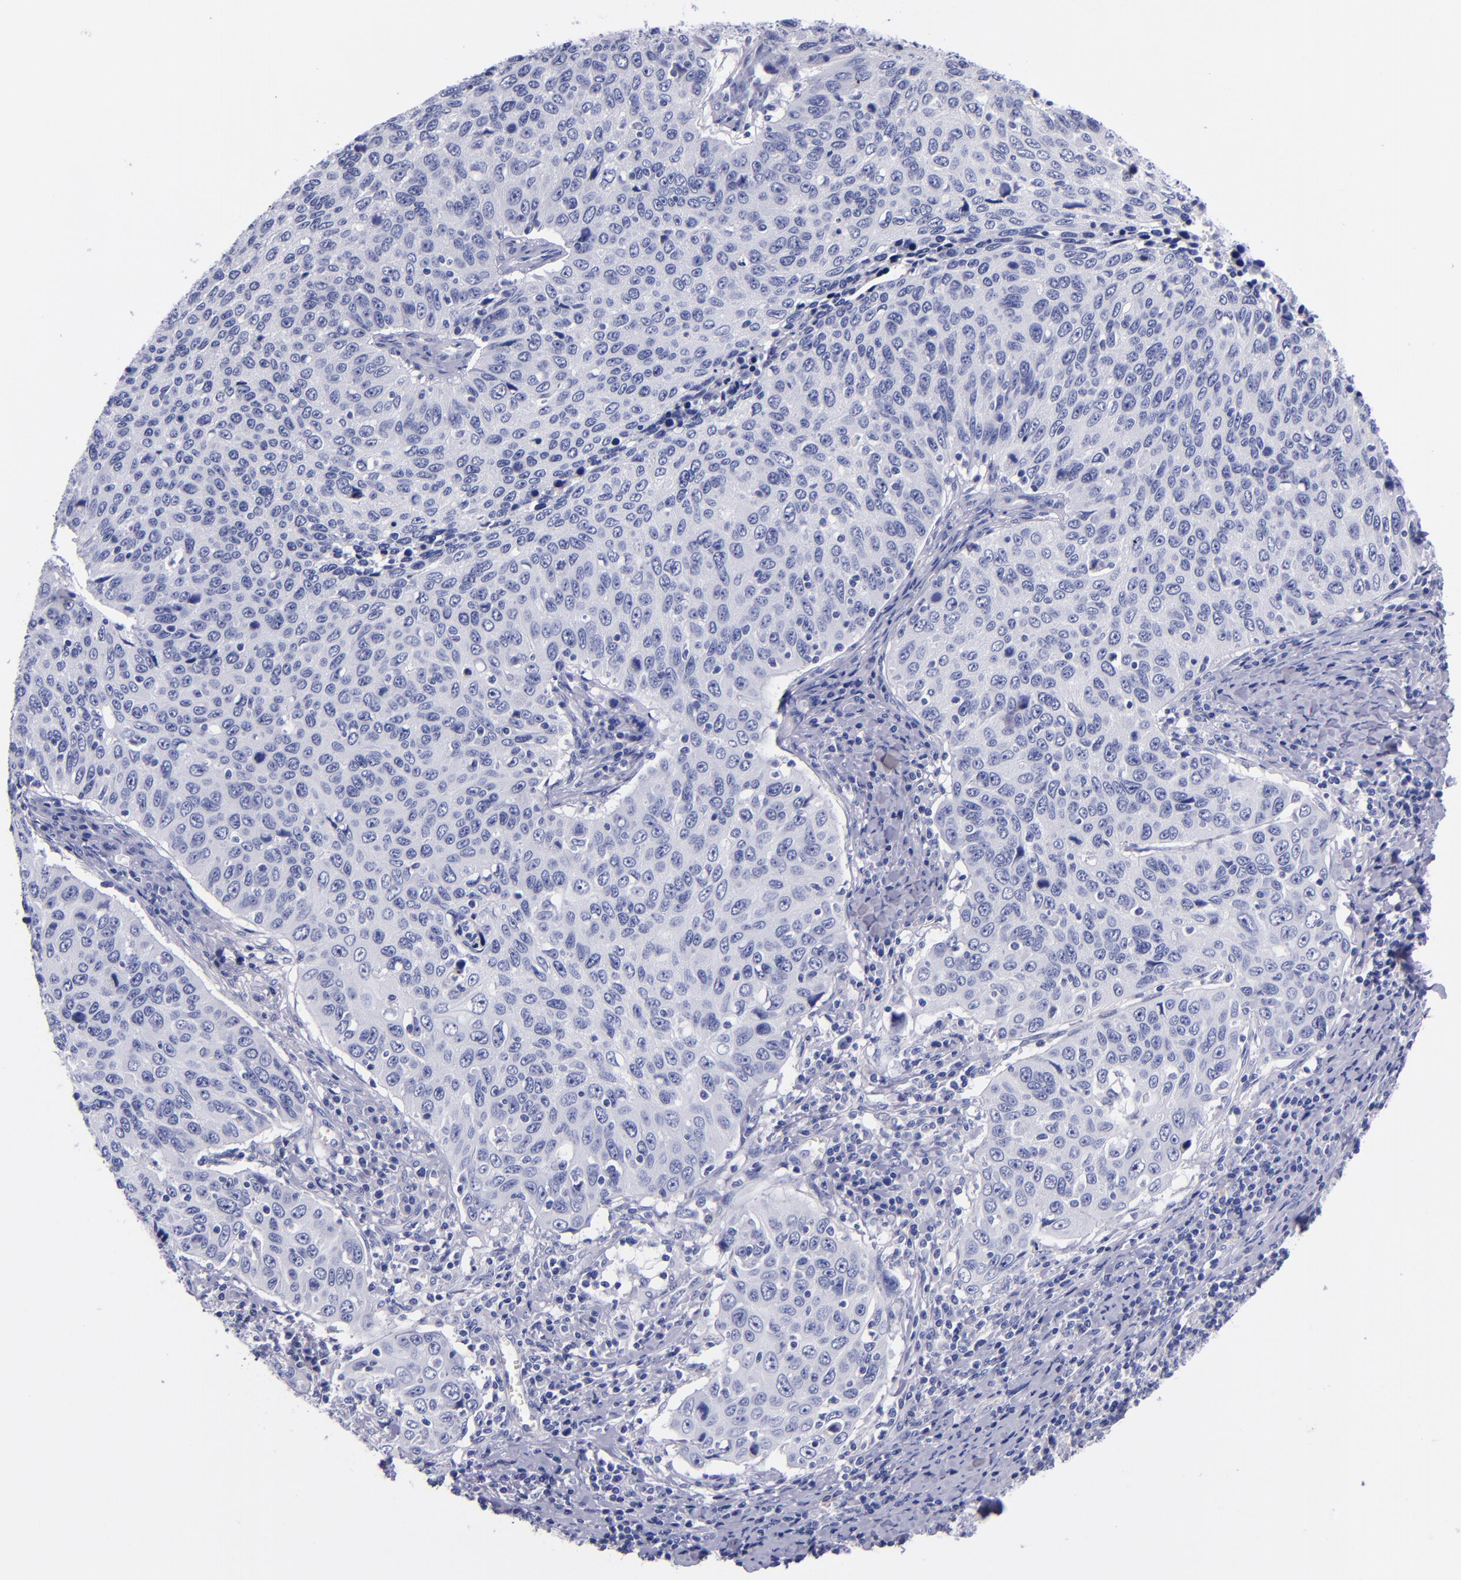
{"staining": {"intensity": "negative", "quantity": "none", "location": "none"}, "tissue": "cervical cancer", "cell_type": "Tumor cells", "image_type": "cancer", "snomed": [{"axis": "morphology", "description": "Squamous cell carcinoma, NOS"}, {"axis": "topography", "description": "Cervix"}], "caption": "Cervical cancer (squamous cell carcinoma) was stained to show a protein in brown. There is no significant staining in tumor cells. (DAB IHC with hematoxylin counter stain).", "gene": "SV2A", "patient": {"sex": "female", "age": 53}}